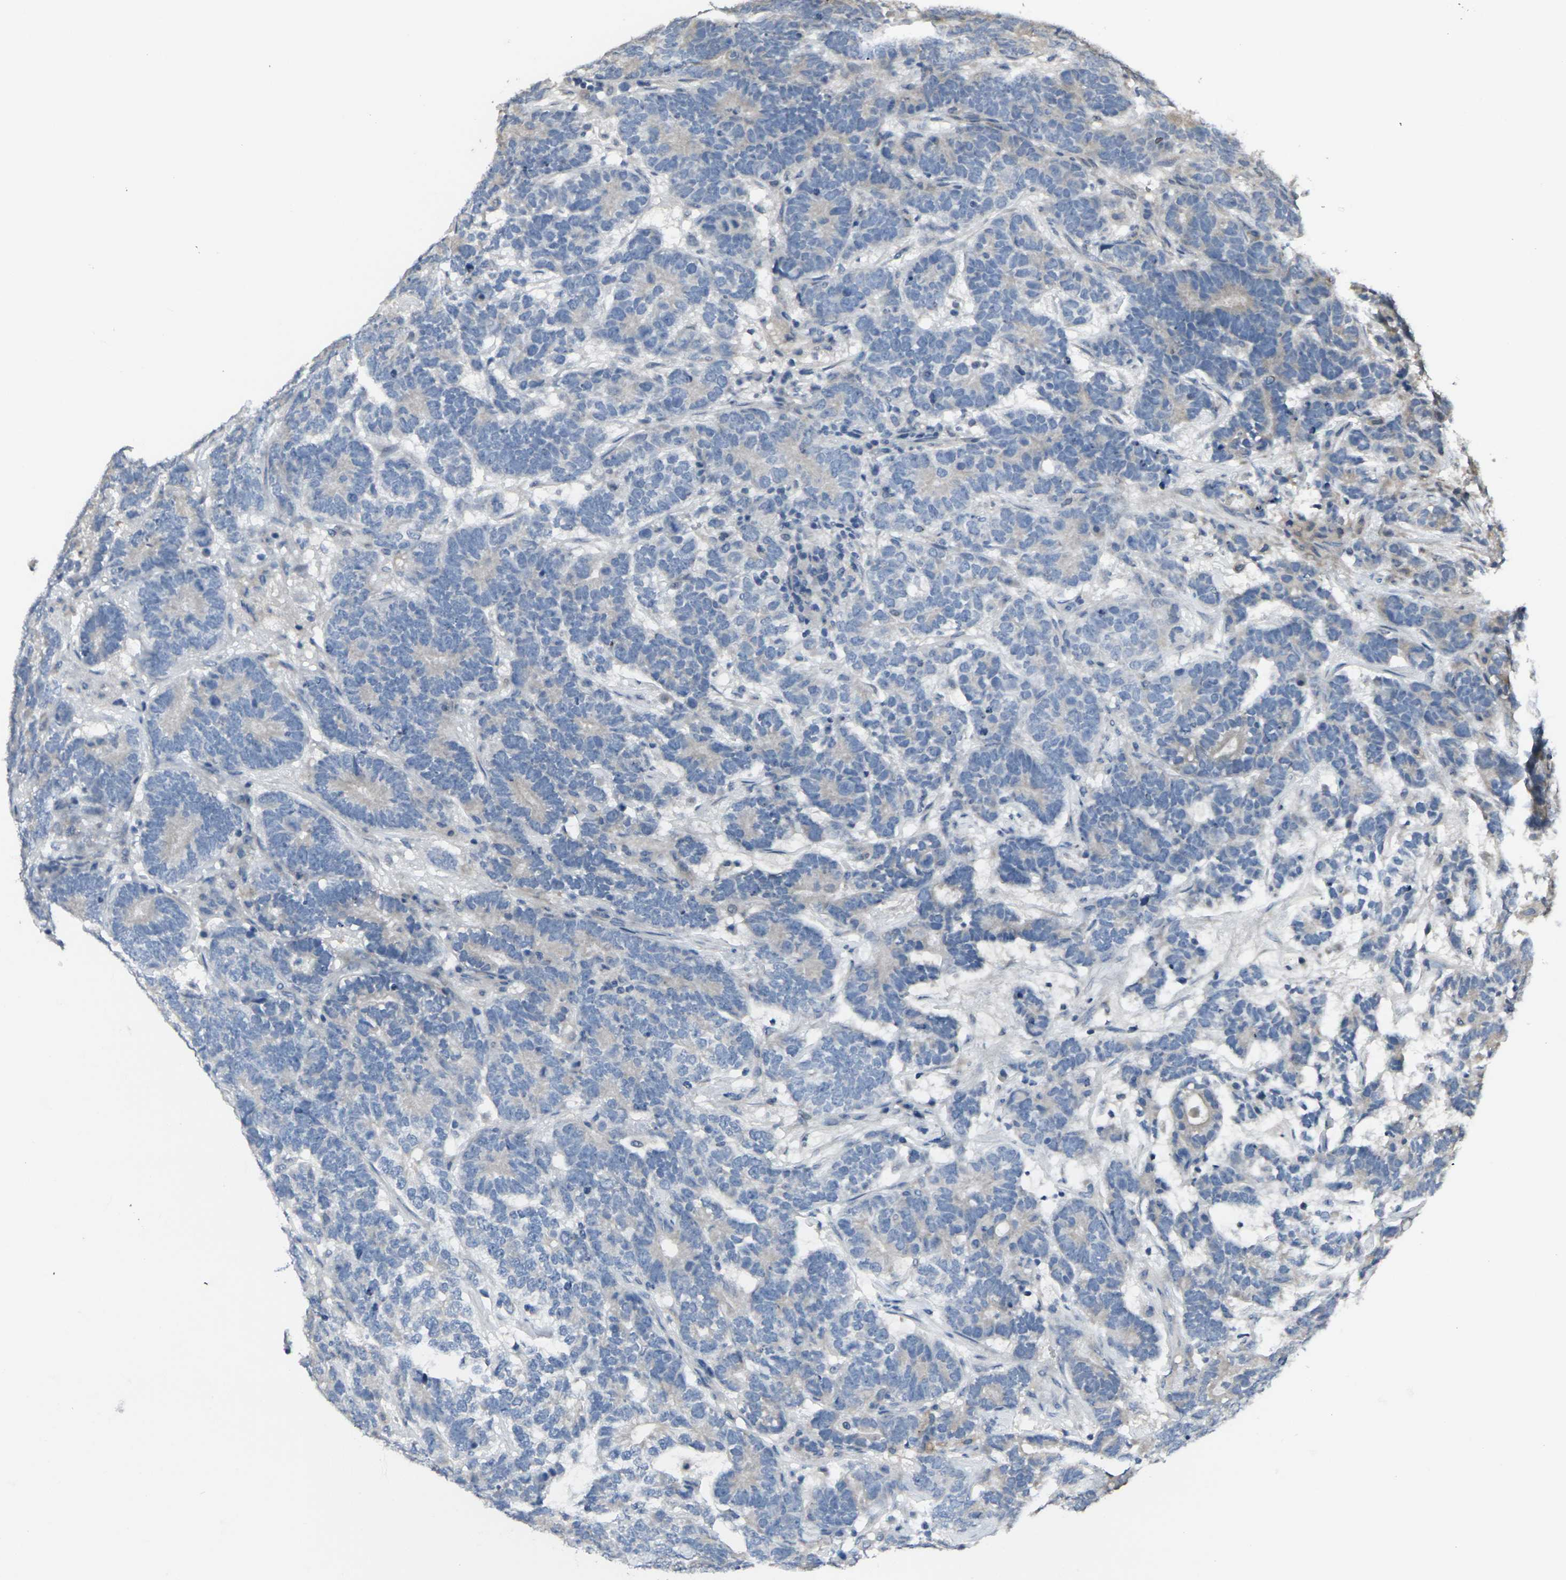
{"staining": {"intensity": "weak", "quantity": "<25%", "location": "cytoplasmic/membranous"}, "tissue": "testis cancer", "cell_type": "Tumor cells", "image_type": "cancer", "snomed": [{"axis": "morphology", "description": "Carcinoma, Embryonal, NOS"}, {"axis": "topography", "description": "Testis"}], "caption": "Immunohistochemistry micrograph of neoplastic tissue: embryonal carcinoma (testis) stained with DAB demonstrates no significant protein expression in tumor cells.", "gene": "CCR10", "patient": {"sex": "male", "age": 26}}